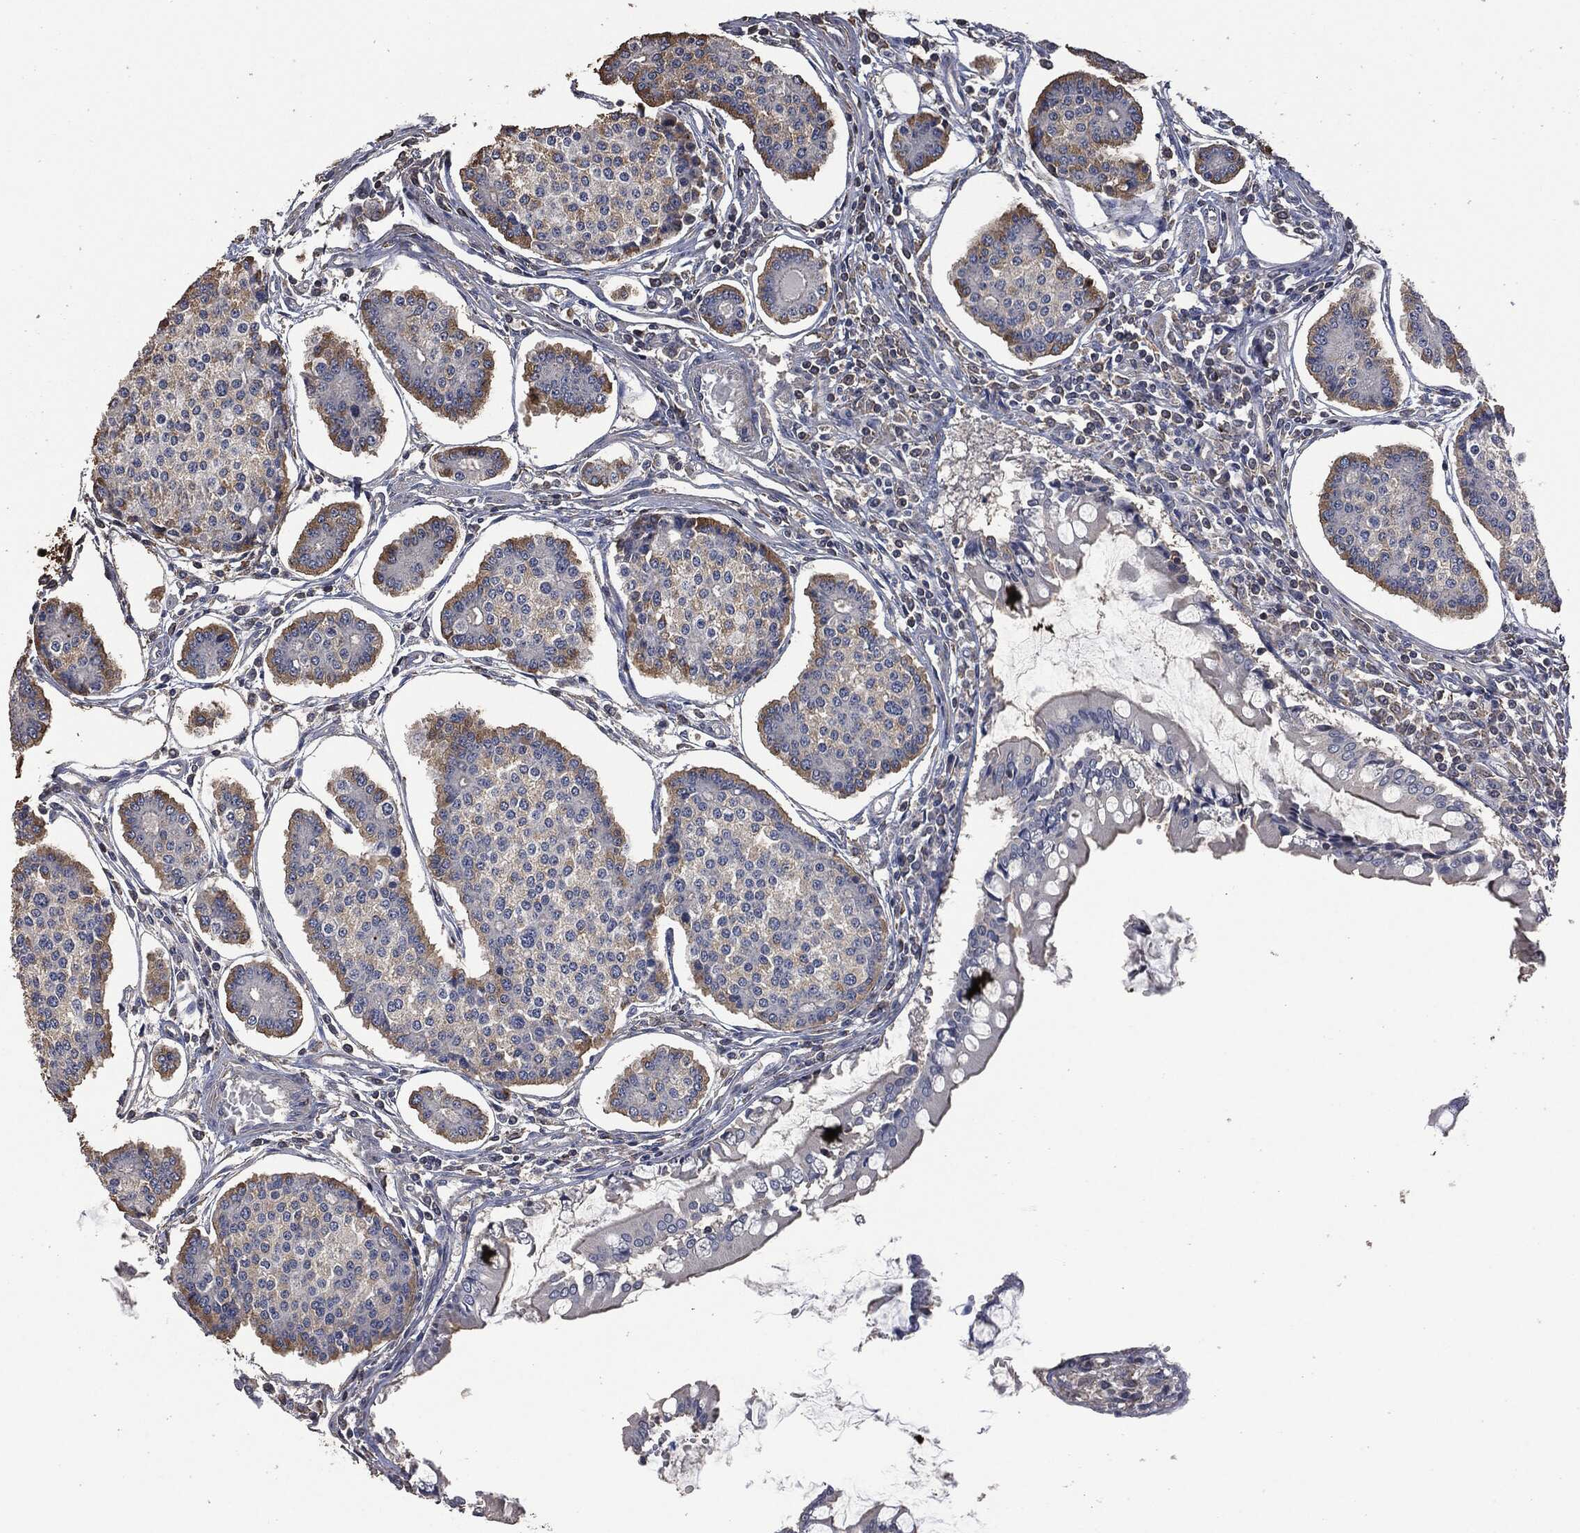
{"staining": {"intensity": "strong", "quantity": "<25%", "location": "cytoplasmic/membranous"}, "tissue": "carcinoid", "cell_type": "Tumor cells", "image_type": "cancer", "snomed": [{"axis": "morphology", "description": "Carcinoid, malignant, NOS"}, {"axis": "topography", "description": "Small intestine"}], "caption": "Immunohistochemistry photomicrograph of neoplastic tissue: carcinoid (malignant) stained using immunohistochemistry (IHC) shows medium levels of strong protein expression localized specifically in the cytoplasmic/membranous of tumor cells, appearing as a cytoplasmic/membranous brown color.", "gene": "MSLN", "patient": {"sex": "female", "age": 65}}